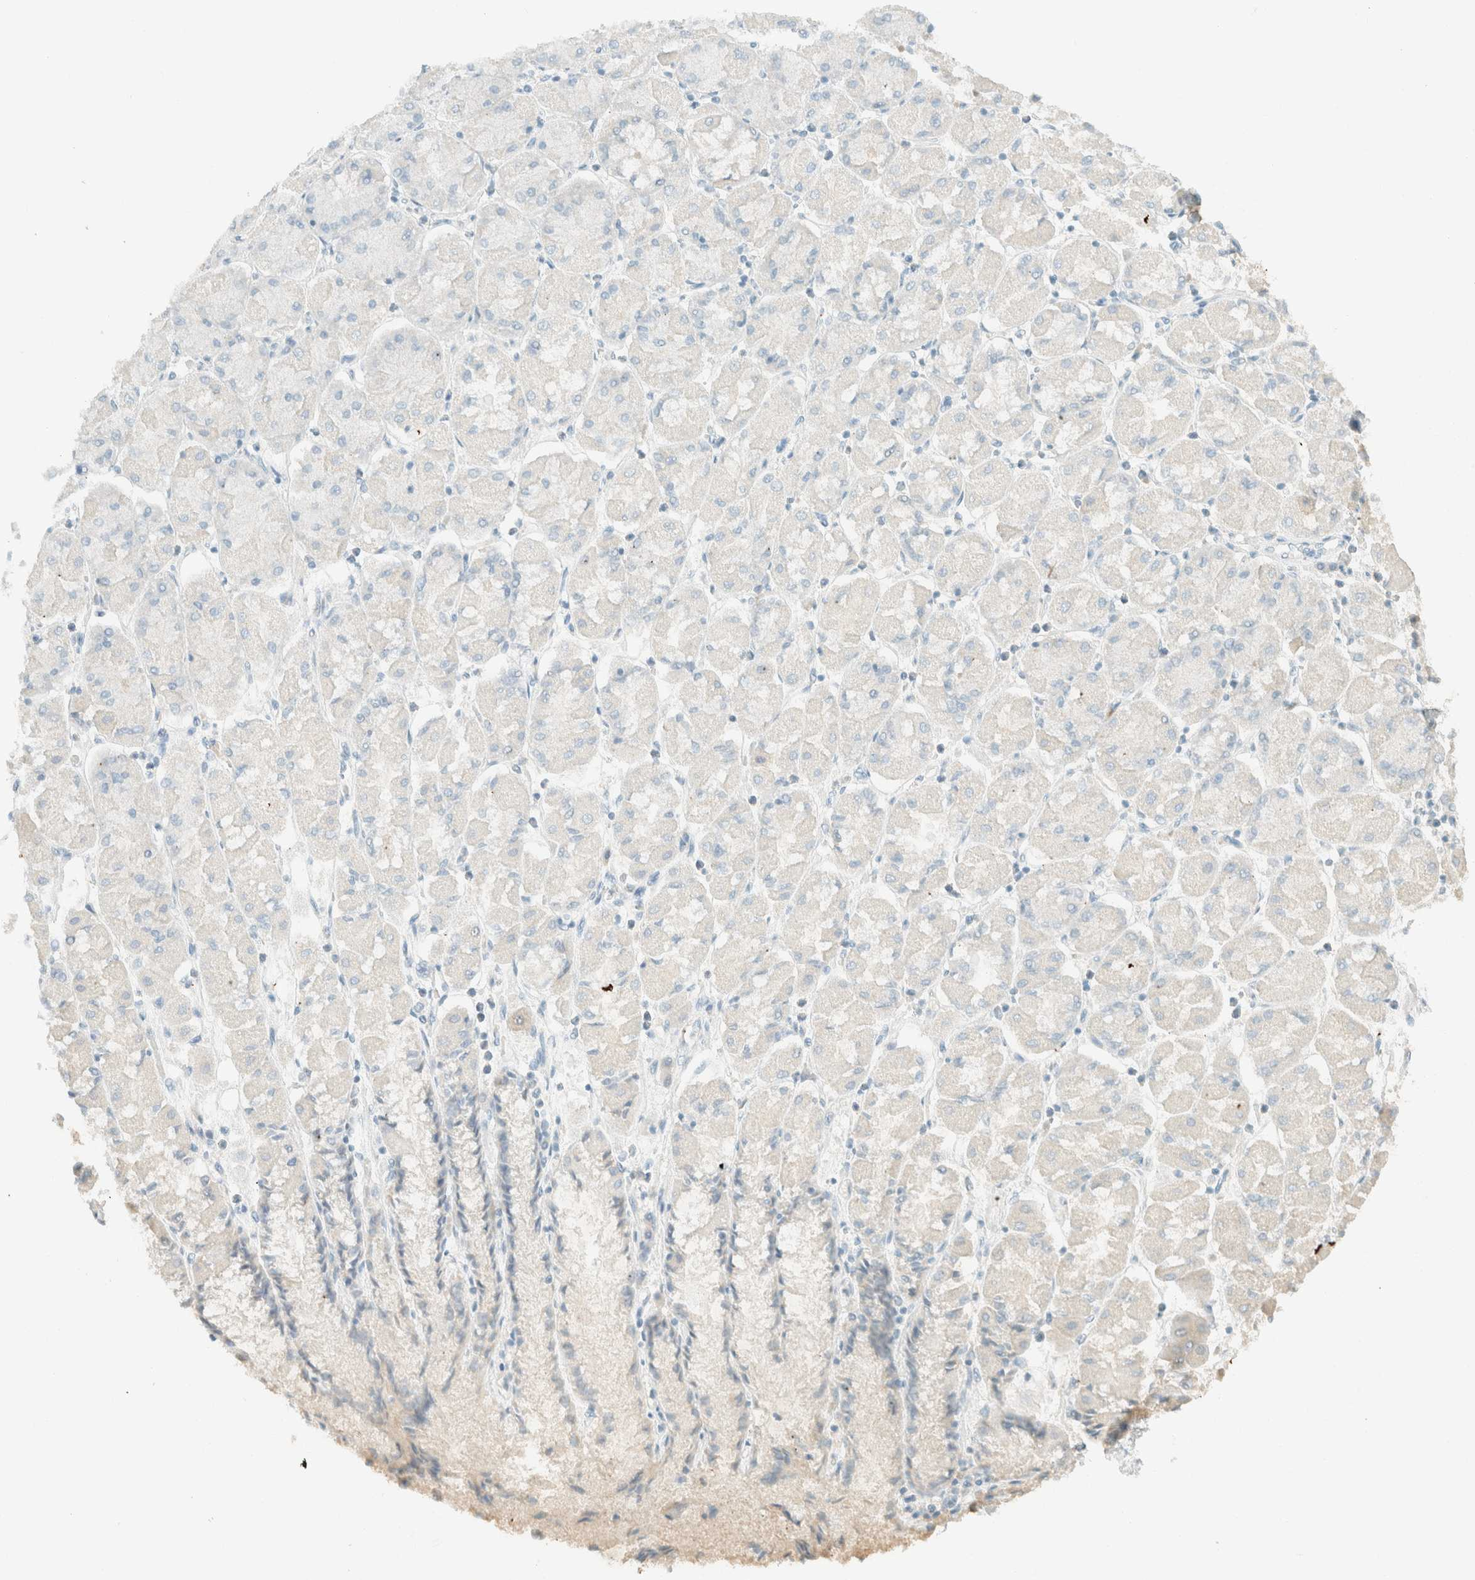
{"staining": {"intensity": "negative", "quantity": "none", "location": "none"}, "tissue": "stomach cancer", "cell_type": "Tumor cells", "image_type": "cancer", "snomed": [{"axis": "morphology", "description": "Normal tissue, NOS"}, {"axis": "morphology", "description": "Adenocarcinoma, NOS"}, {"axis": "topography", "description": "Stomach, upper"}, {"axis": "topography", "description": "Stomach"}], "caption": "Tumor cells show no significant positivity in stomach cancer (adenocarcinoma). (DAB IHC with hematoxylin counter stain).", "gene": "GPA33", "patient": {"sex": "male", "age": 59}}